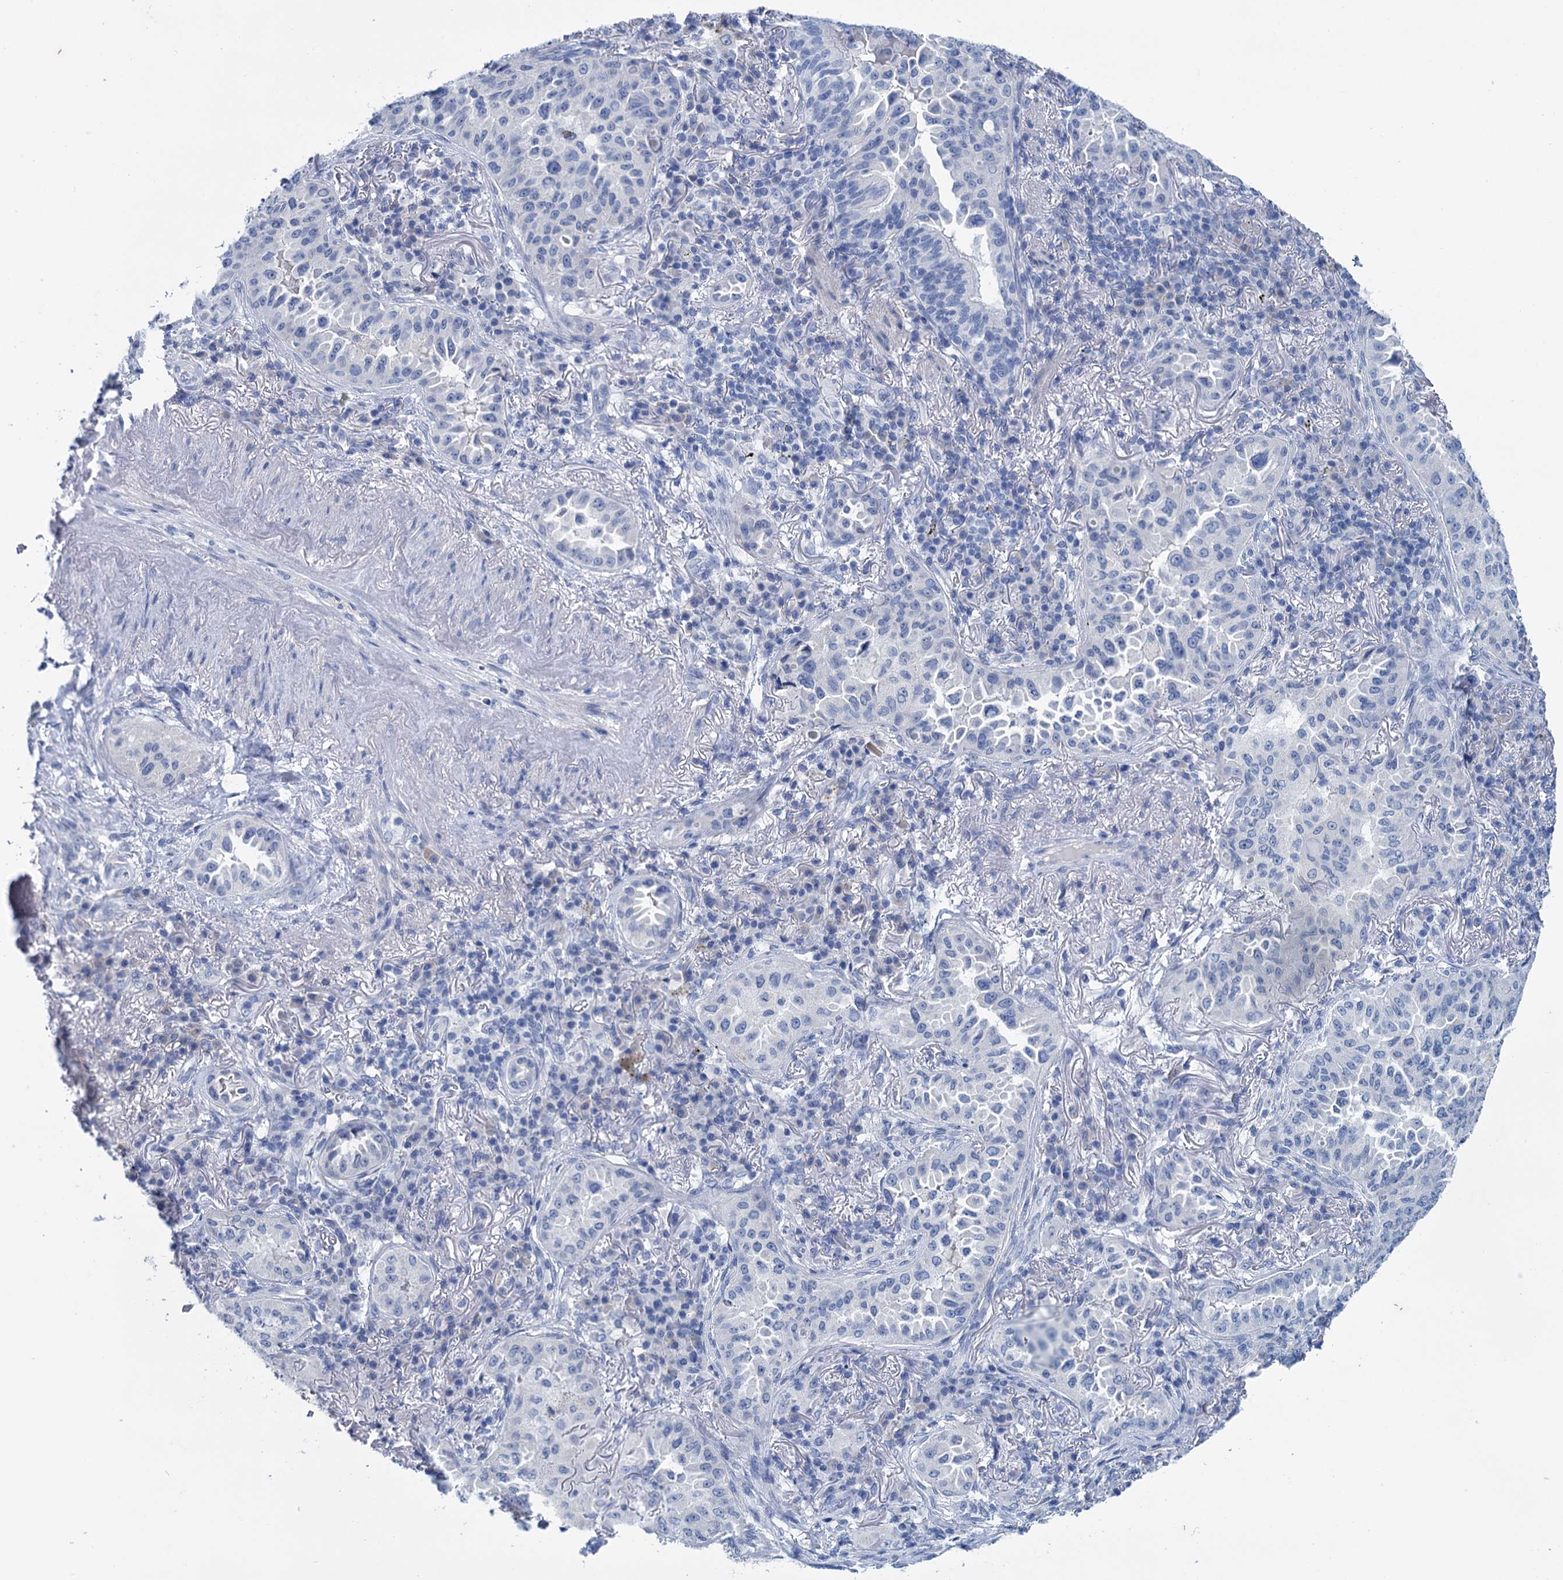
{"staining": {"intensity": "negative", "quantity": "none", "location": "none"}, "tissue": "lung cancer", "cell_type": "Tumor cells", "image_type": "cancer", "snomed": [{"axis": "morphology", "description": "Adenocarcinoma, NOS"}, {"axis": "topography", "description": "Lung"}], "caption": "Tumor cells show no significant positivity in lung cancer.", "gene": "MYOZ3", "patient": {"sex": "female", "age": 69}}